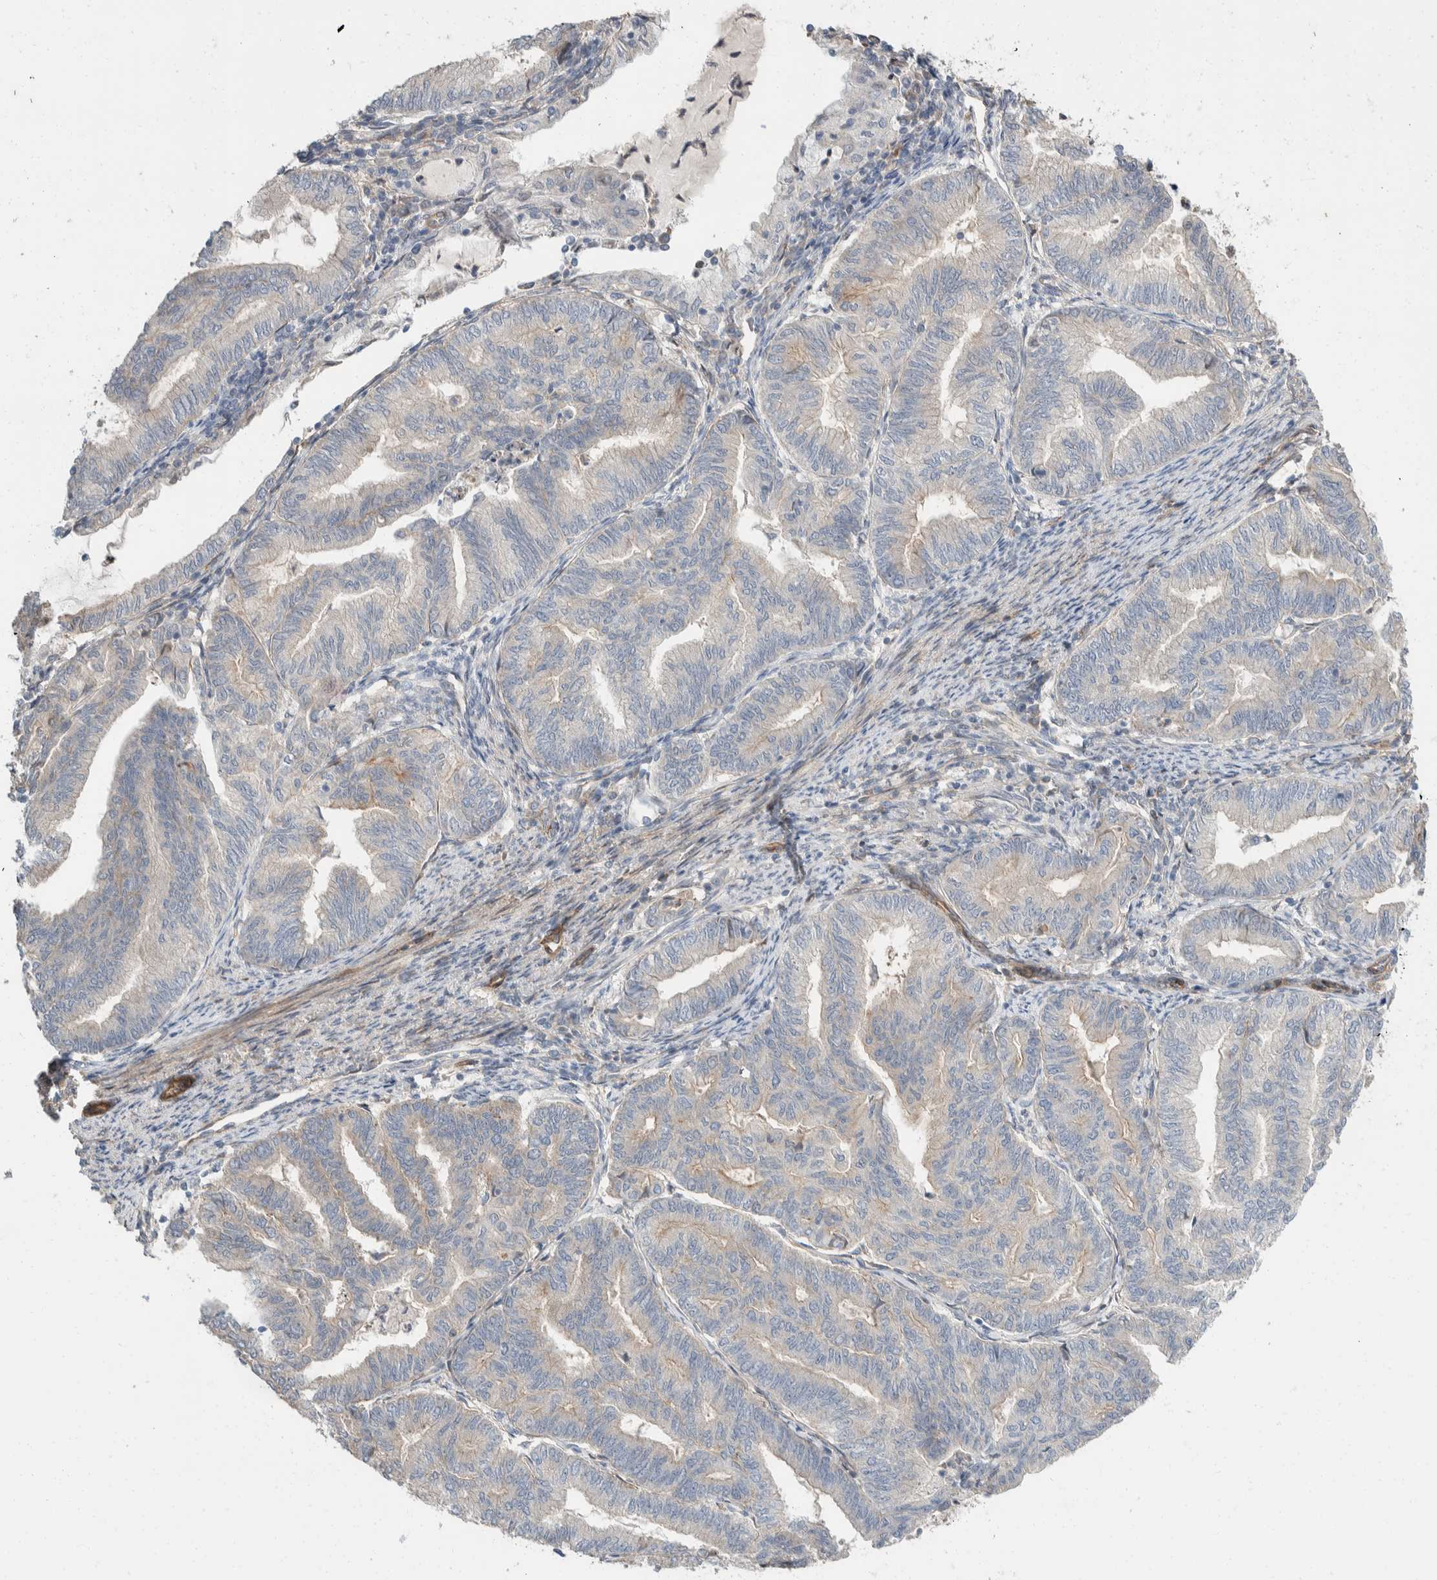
{"staining": {"intensity": "weak", "quantity": "25%-75%", "location": "cytoplasmic/membranous"}, "tissue": "endometrial cancer", "cell_type": "Tumor cells", "image_type": "cancer", "snomed": [{"axis": "morphology", "description": "Adenocarcinoma, NOS"}, {"axis": "topography", "description": "Endometrium"}], "caption": "This photomicrograph exhibits immunohistochemistry (IHC) staining of endometrial cancer (adenocarcinoma), with low weak cytoplasmic/membranous positivity in approximately 25%-75% of tumor cells.", "gene": "ERC1", "patient": {"sex": "female", "age": 79}}